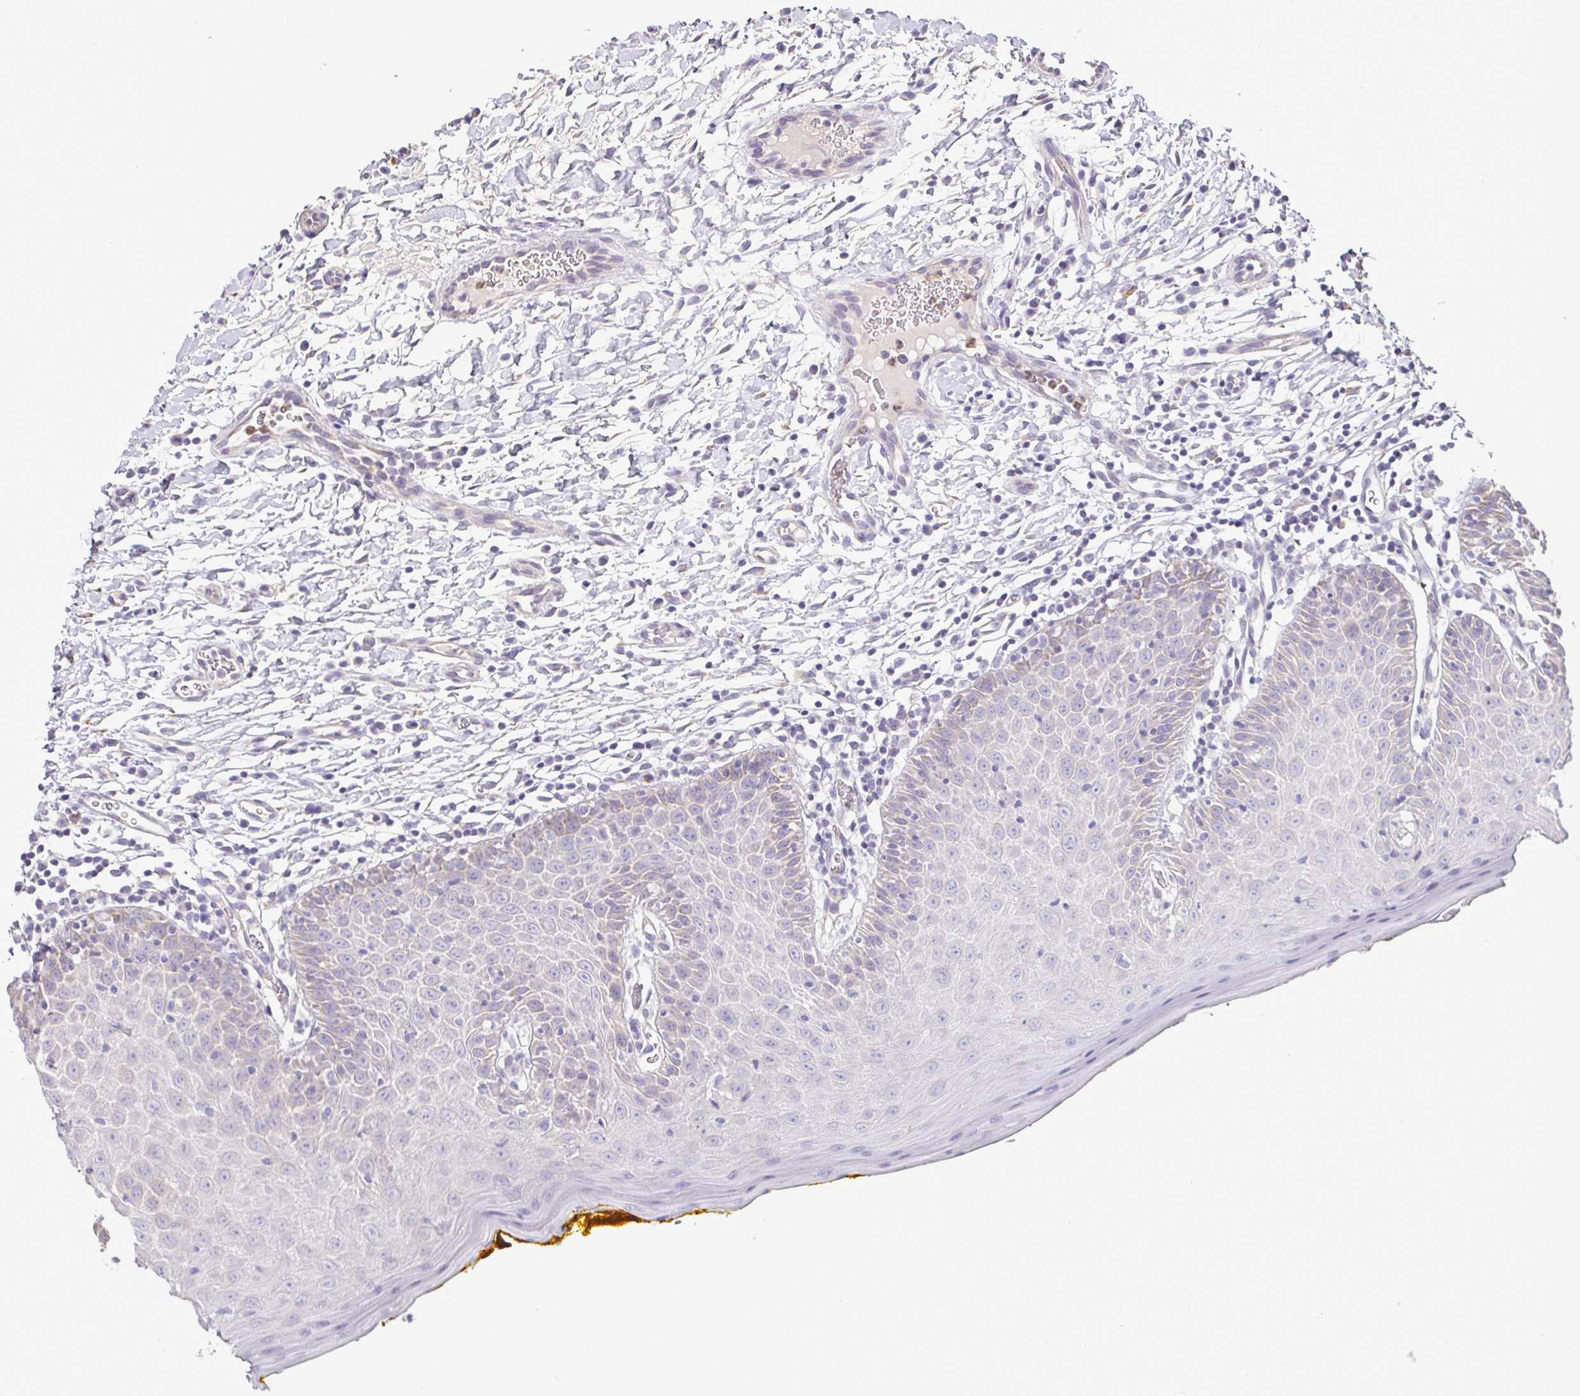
{"staining": {"intensity": "negative", "quantity": "none", "location": "none"}, "tissue": "oral mucosa", "cell_type": "Squamous epithelial cells", "image_type": "normal", "snomed": [{"axis": "morphology", "description": "Normal tissue, NOS"}, {"axis": "topography", "description": "Oral tissue"}, {"axis": "topography", "description": "Tounge, NOS"}], "caption": "An immunohistochemistry image of benign oral mucosa is shown. There is no staining in squamous epithelial cells of oral mucosa.", "gene": "MYL10", "patient": {"sex": "female", "age": 58}}